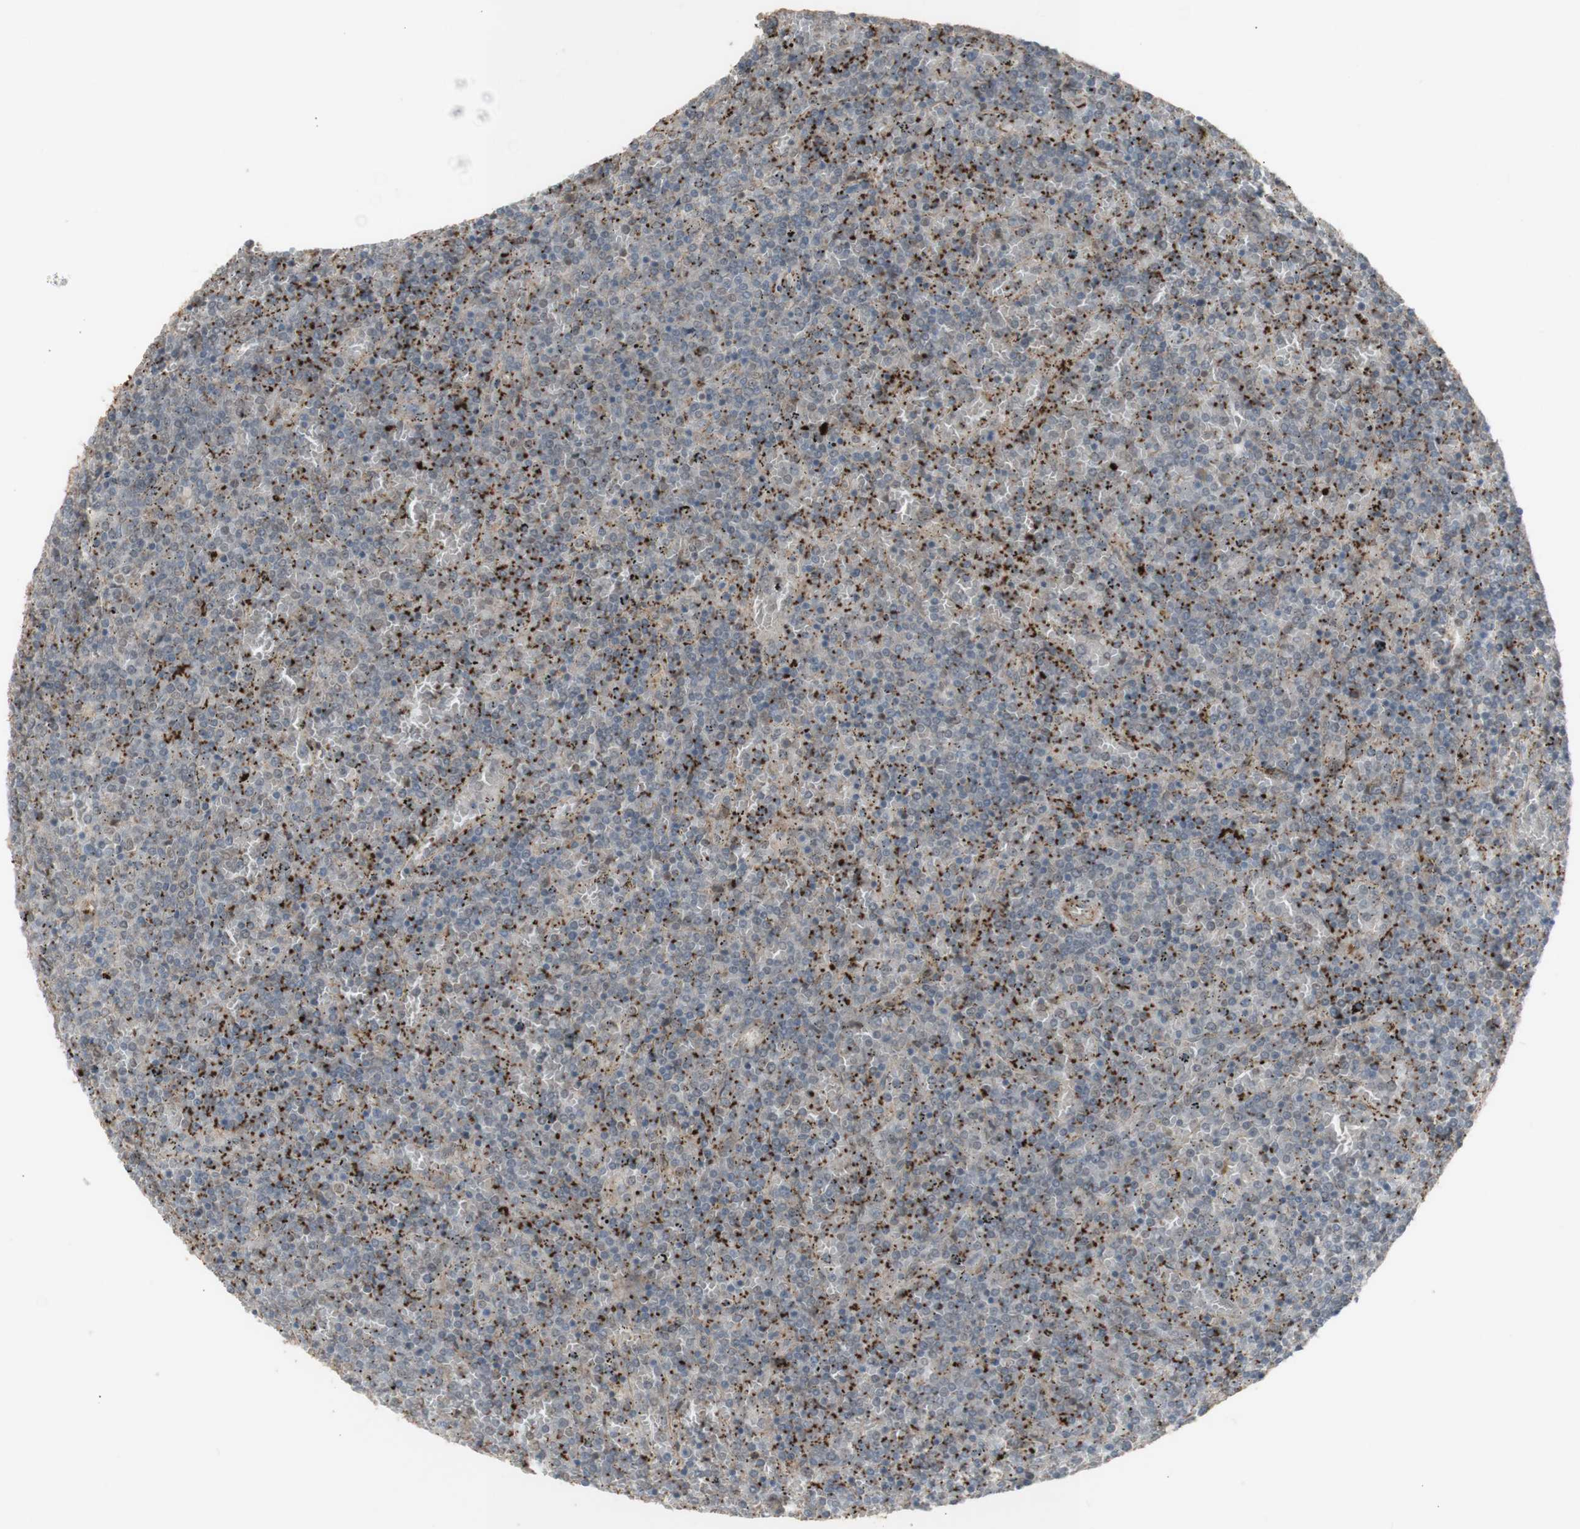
{"staining": {"intensity": "weak", "quantity": "<25%", "location": "cytoplasmic/membranous"}, "tissue": "lymphoma", "cell_type": "Tumor cells", "image_type": "cancer", "snomed": [{"axis": "morphology", "description": "Malignant lymphoma, non-Hodgkin's type, Low grade"}, {"axis": "topography", "description": "Spleen"}], "caption": "High magnification brightfield microscopy of lymphoma stained with DAB (3,3'-diaminobenzidine) (brown) and counterstained with hematoxylin (blue): tumor cells show no significant staining.", "gene": "ALOX12", "patient": {"sex": "female", "age": 77}}